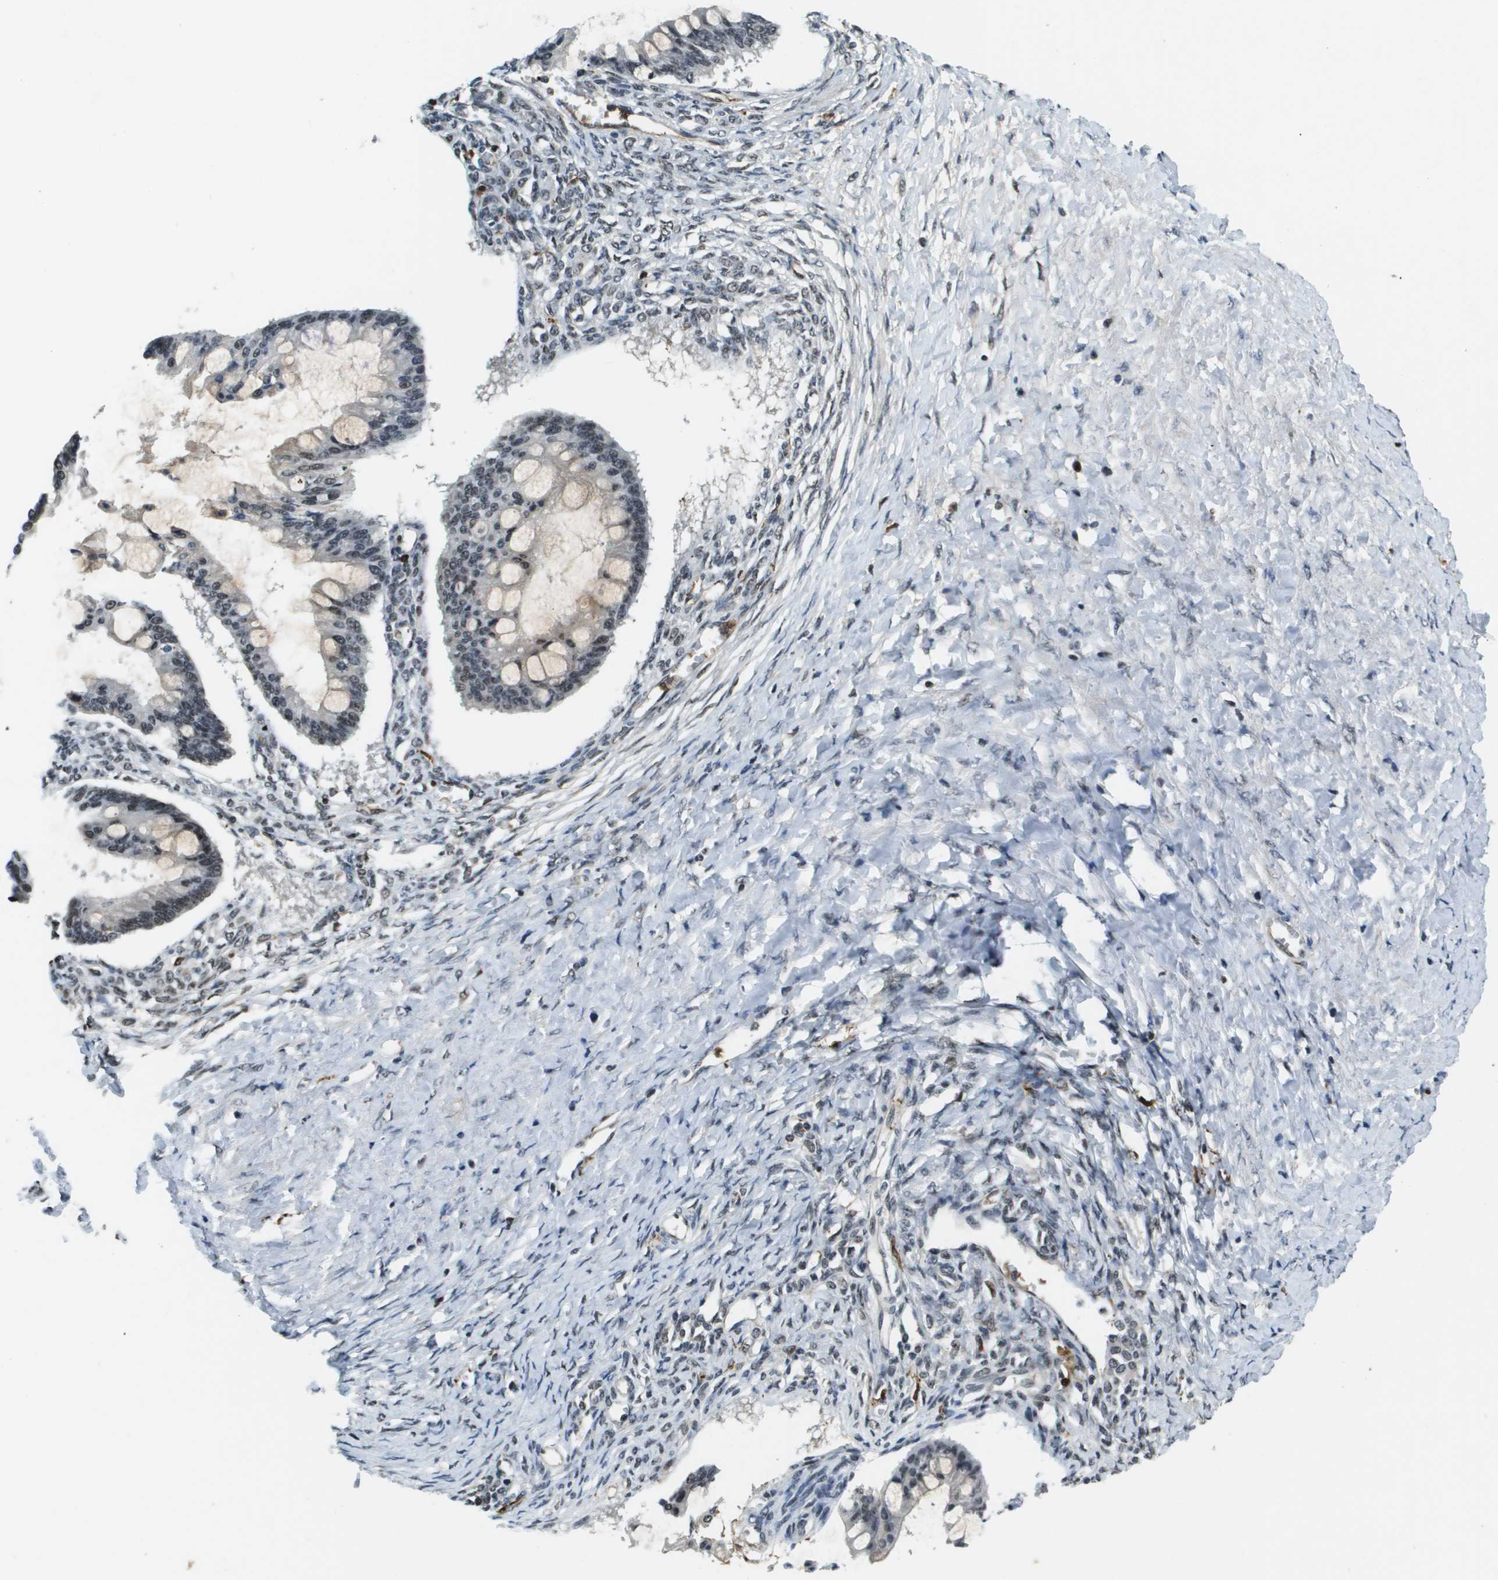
{"staining": {"intensity": "weak", "quantity": "25%-75%", "location": "nuclear"}, "tissue": "ovarian cancer", "cell_type": "Tumor cells", "image_type": "cancer", "snomed": [{"axis": "morphology", "description": "Cystadenocarcinoma, mucinous, NOS"}, {"axis": "topography", "description": "Ovary"}], "caption": "Human ovarian mucinous cystadenocarcinoma stained with a brown dye displays weak nuclear positive expression in about 25%-75% of tumor cells.", "gene": "EP400", "patient": {"sex": "female", "age": 73}}